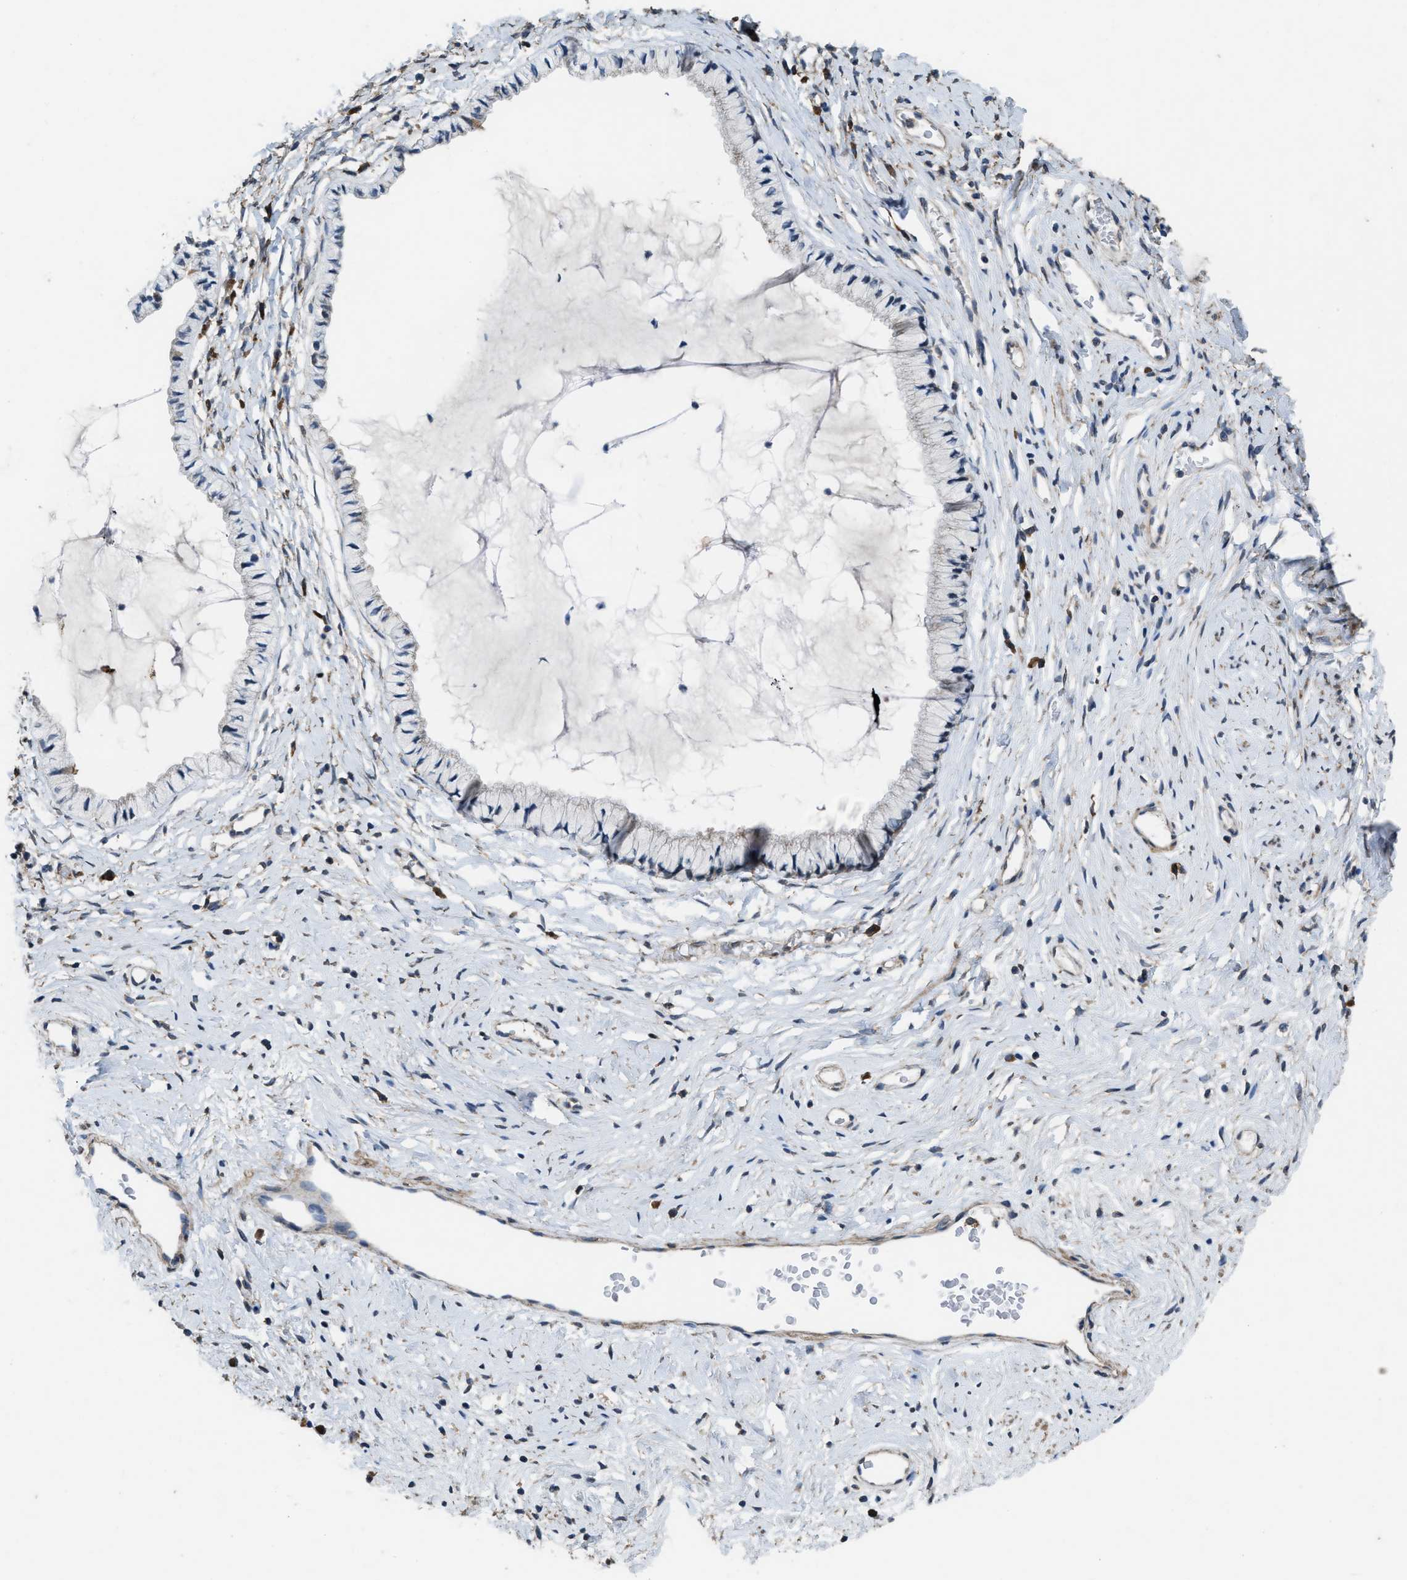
{"staining": {"intensity": "negative", "quantity": "none", "location": "none"}, "tissue": "cervix", "cell_type": "Glandular cells", "image_type": "normal", "snomed": [{"axis": "morphology", "description": "Normal tissue, NOS"}, {"axis": "topography", "description": "Cervix"}], "caption": "This is an immunohistochemistry photomicrograph of unremarkable cervix. There is no positivity in glandular cells.", "gene": "ARL6", "patient": {"sex": "female", "age": 77}}